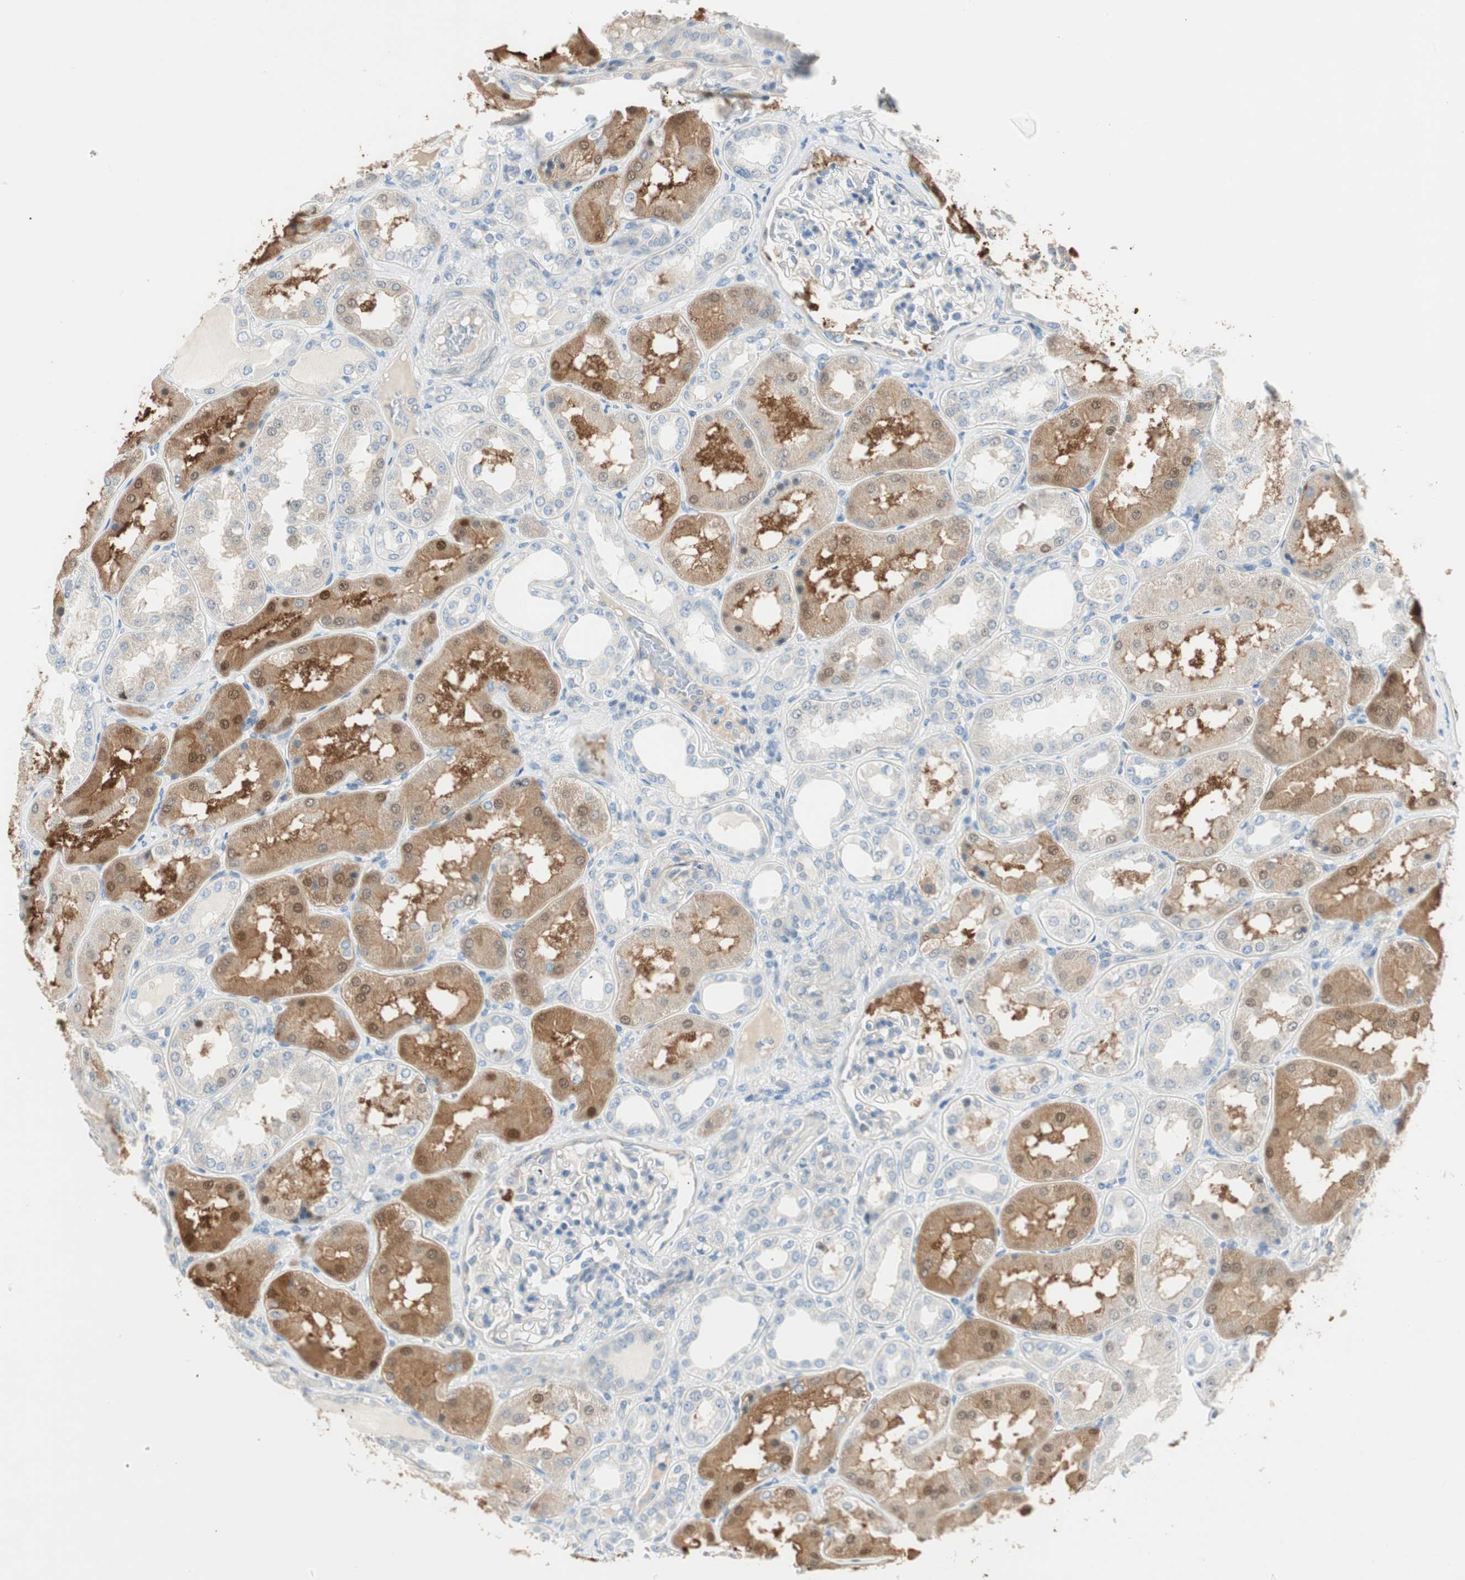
{"staining": {"intensity": "negative", "quantity": "none", "location": "none"}, "tissue": "kidney", "cell_type": "Cells in glomeruli", "image_type": "normal", "snomed": [{"axis": "morphology", "description": "Normal tissue, NOS"}, {"axis": "topography", "description": "Kidney"}], "caption": "Histopathology image shows no protein staining in cells in glomeruli of benign kidney. Brightfield microscopy of IHC stained with DAB (brown) and hematoxylin (blue), captured at high magnification.", "gene": "CDK3", "patient": {"sex": "female", "age": 56}}